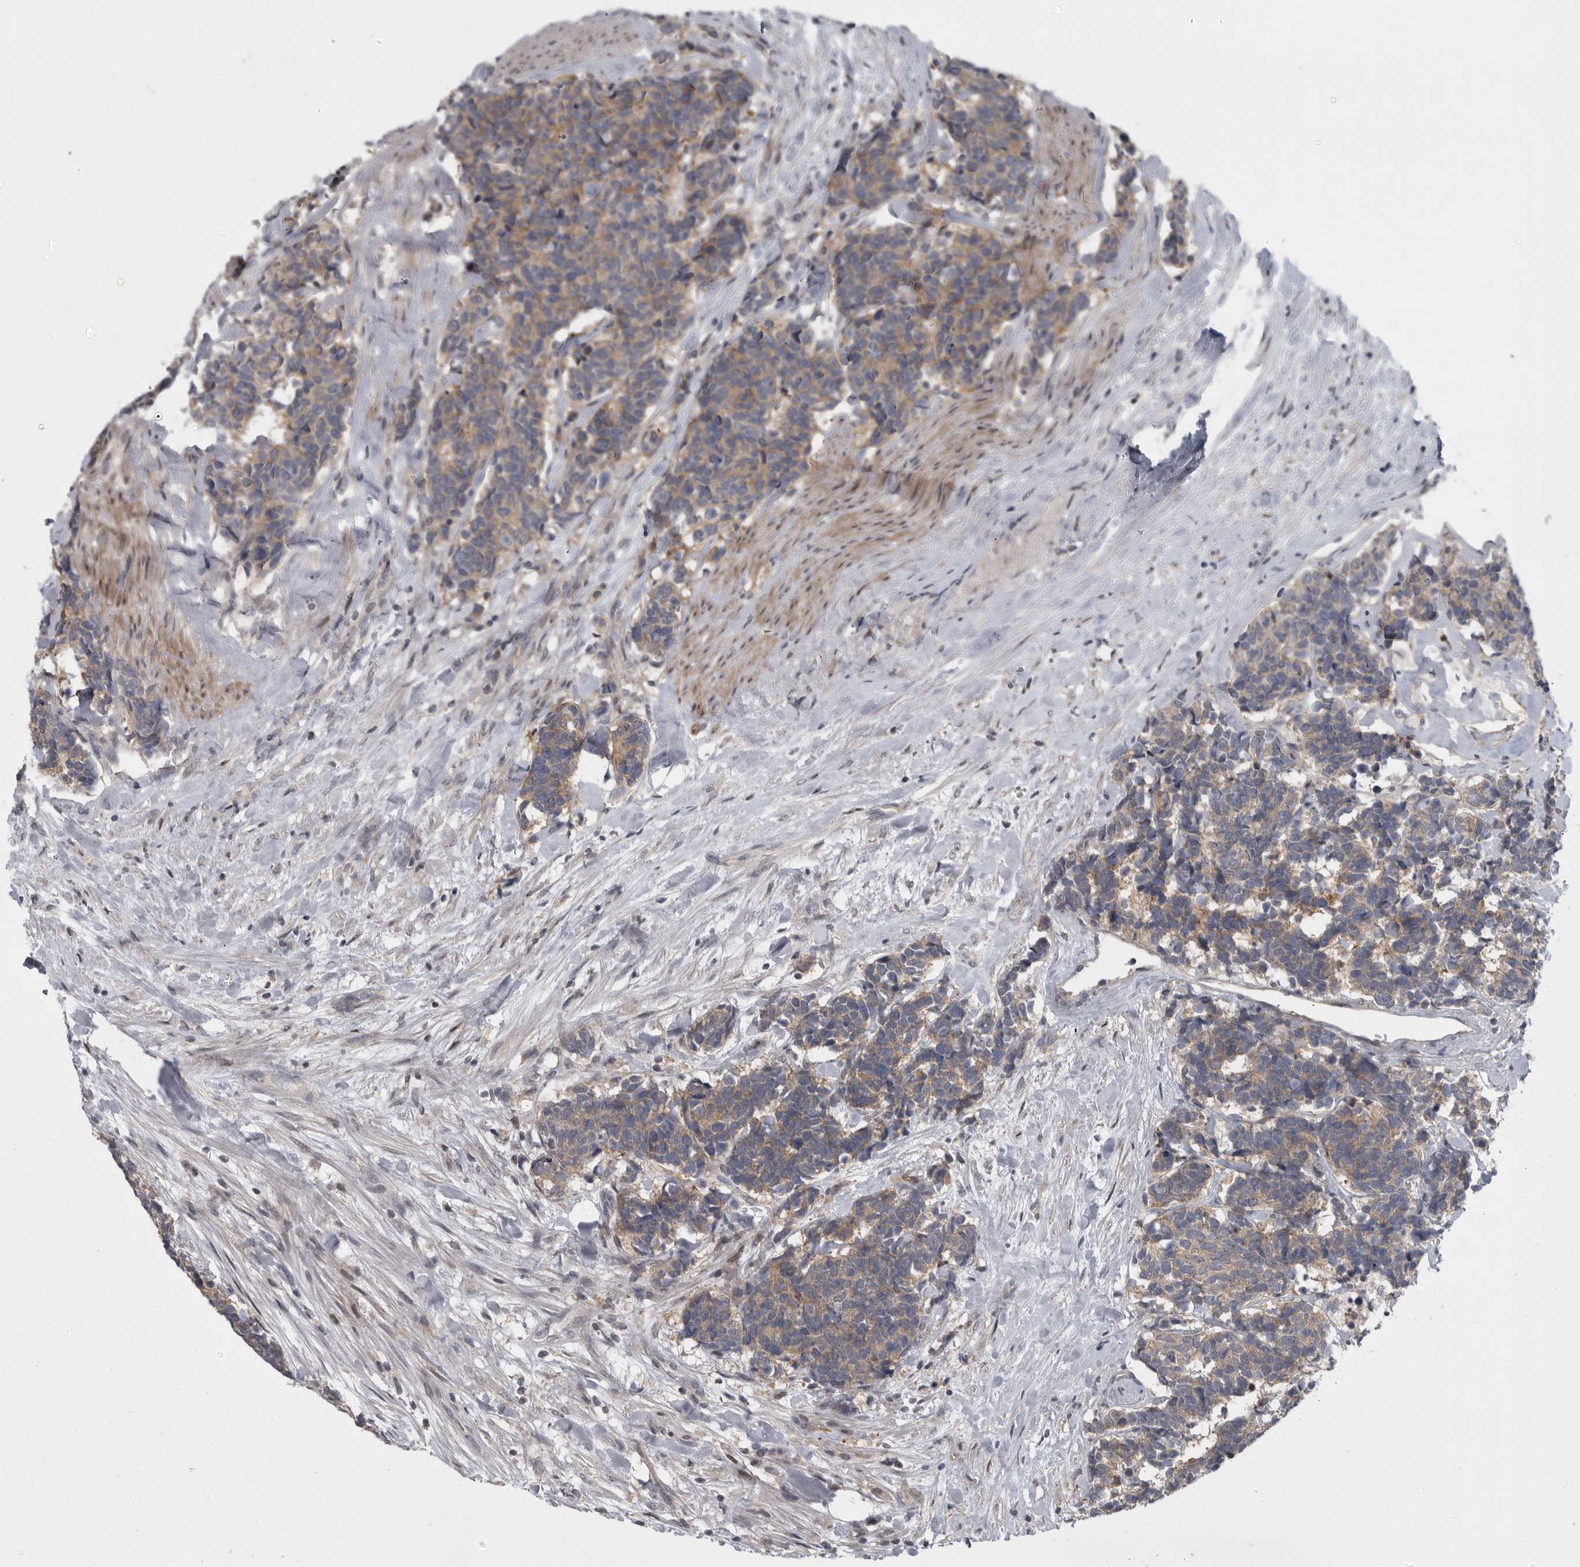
{"staining": {"intensity": "weak", "quantity": ">75%", "location": "cytoplasmic/membranous"}, "tissue": "carcinoid", "cell_type": "Tumor cells", "image_type": "cancer", "snomed": [{"axis": "morphology", "description": "Carcinoma, NOS"}, {"axis": "morphology", "description": "Carcinoid, malignant, NOS"}, {"axis": "topography", "description": "Urinary bladder"}], "caption": "Immunohistochemistry histopathology image of neoplastic tissue: carcinoid stained using IHC displays low levels of weak protein expression localized specifically in the cytoplasmic/membranous of tumor cells, appearing as a cytoplasmic/membranous brown color.", "gene": "PDE7A", "patient": {"sex": "male", "age": 57}}